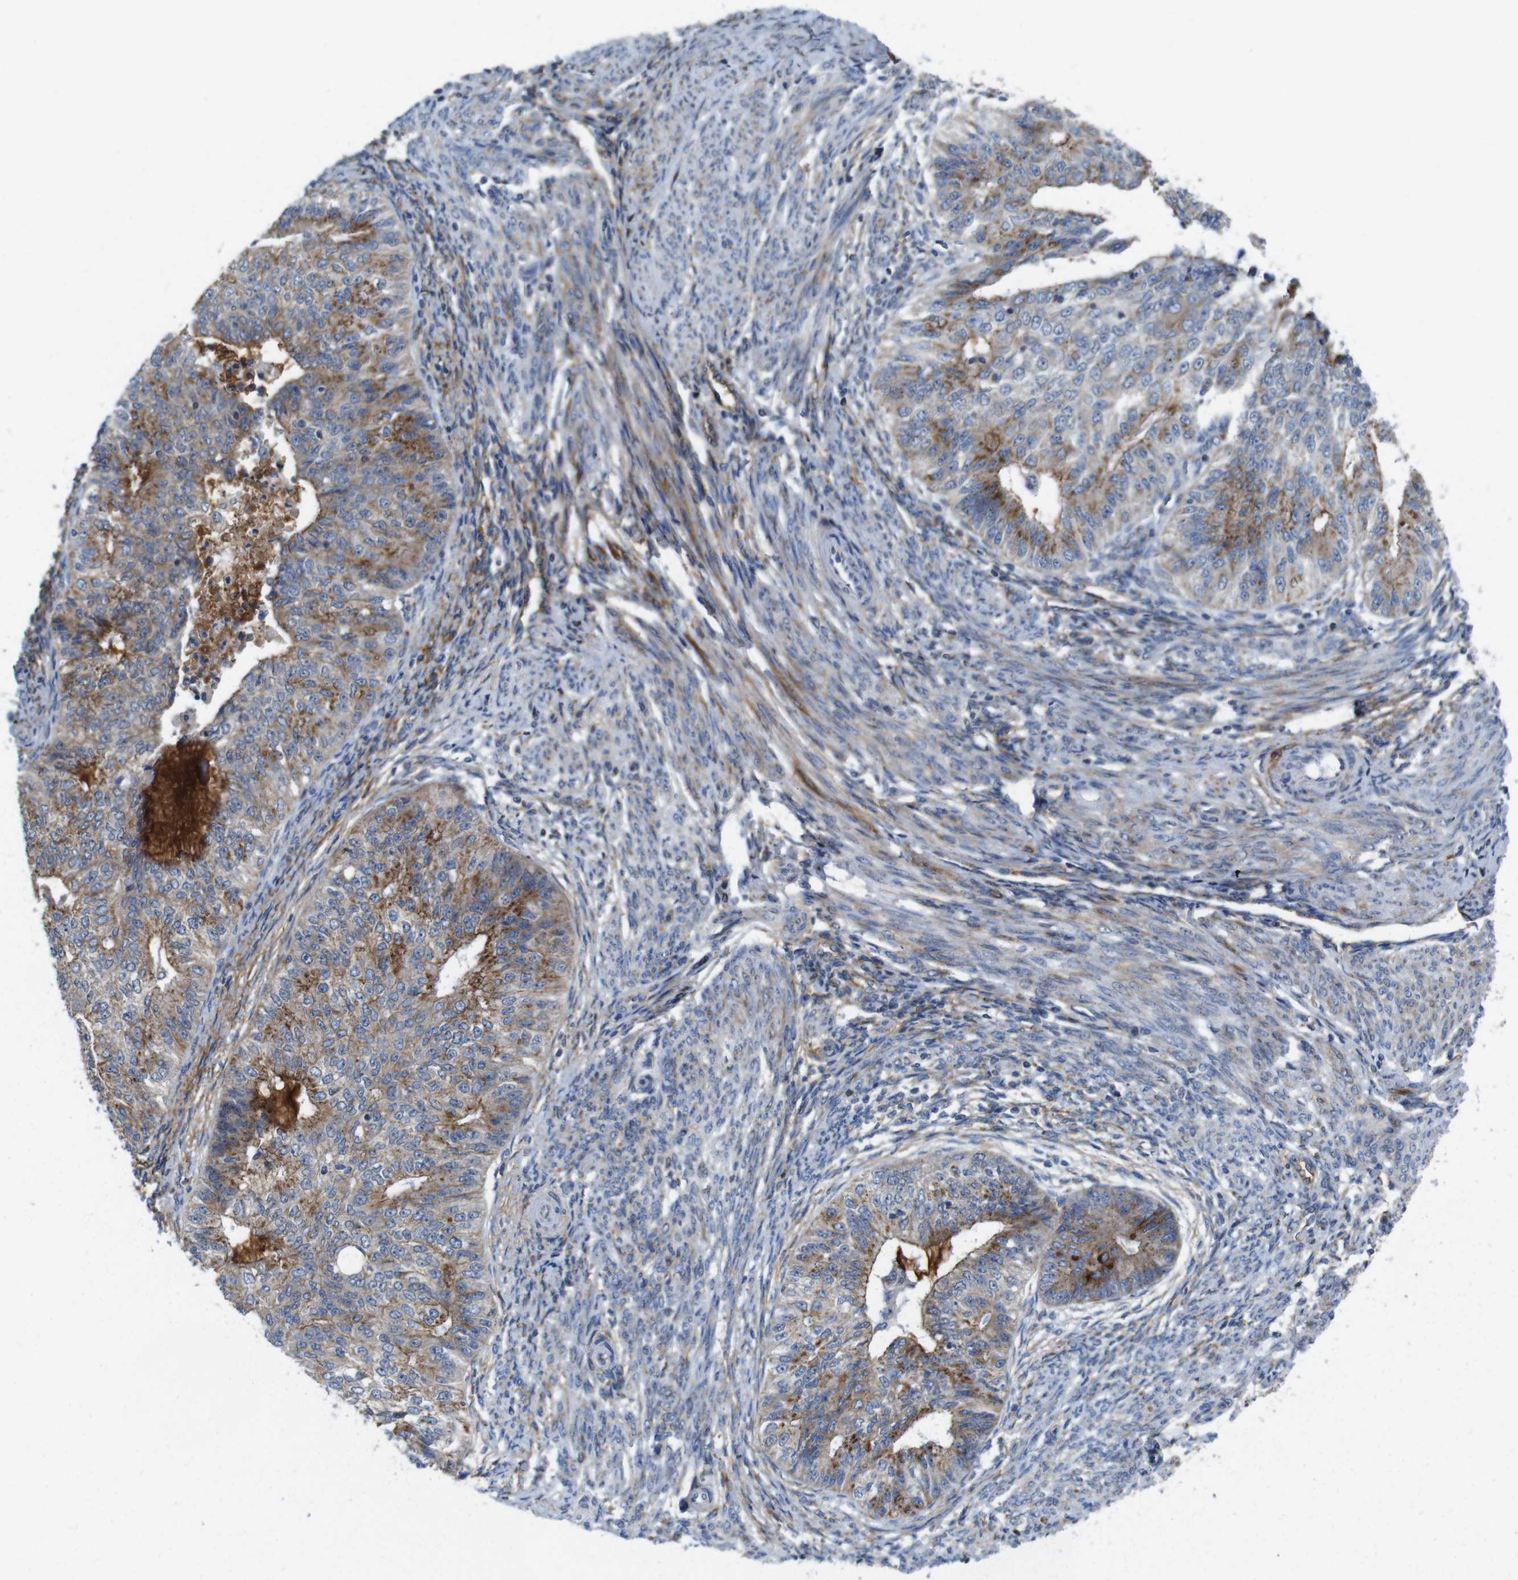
{"staining": {"intensity": "moderate", "quantity": ">75%", "location": "cytoplasmic/membranous"}, "tissue": "endometrial cancer", "cell_type": "Tumor cells", "image_type": "cancer", "snomed": [{"axis": "morphology", "description": "Adenocarcinoma, NOS"}, {"axis": "topography", "description": "Endometrium"}], "caption": "Immunohistochemistry photomicrograph of neoplastic tissue: endometrial cancer stained using IHC reveals medium levels of moderate protein expression localized specifically in the cytoplasmic/membranous of tumor cells, appearing as a cytoplasmic/membranous brown color.", "gene": "EFCAB14", "patient": {"sex": "female", "age": 32}}